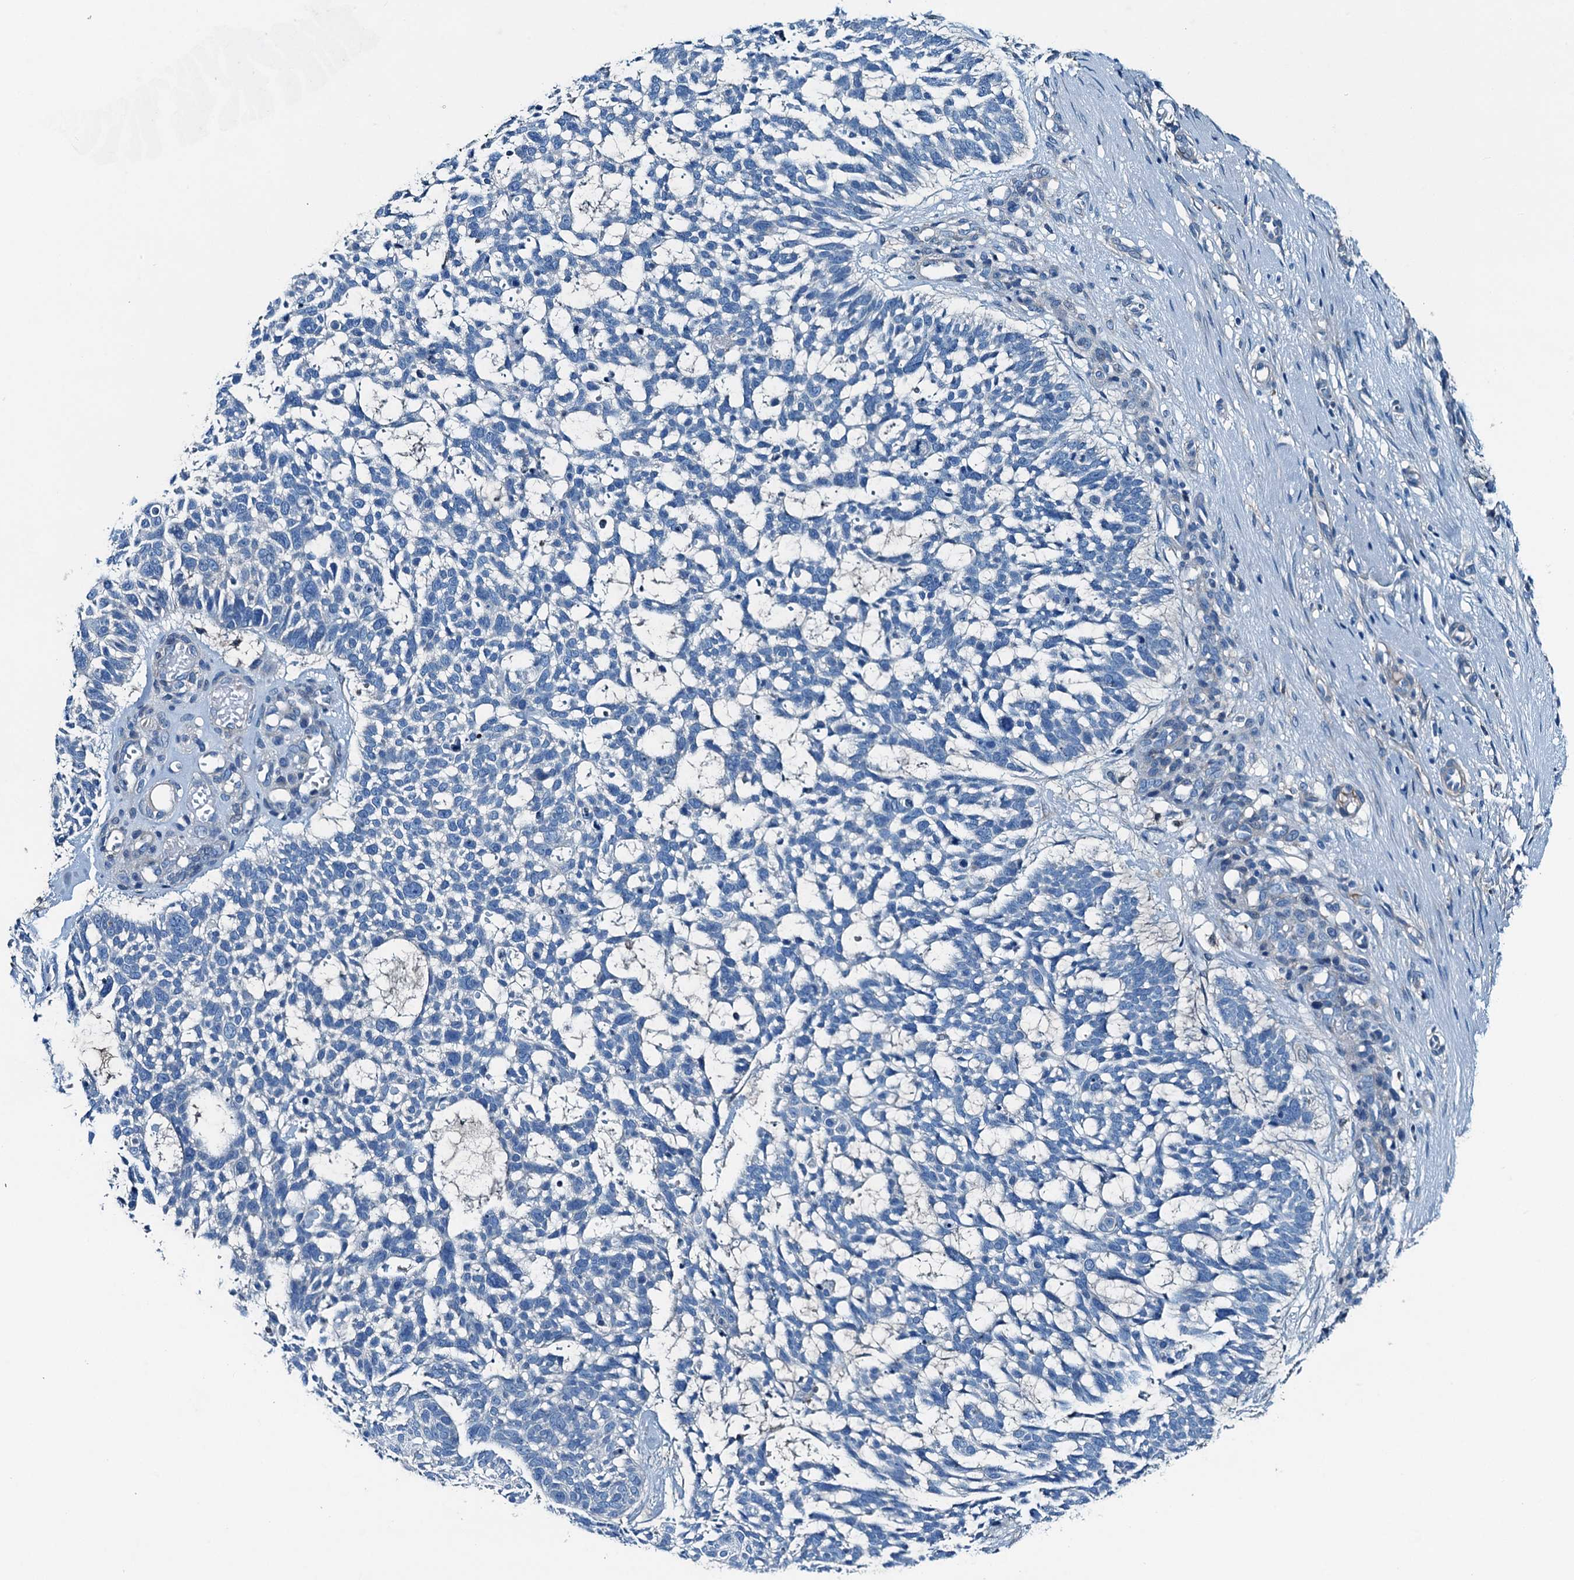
{"staining": {"intensity": "negative", "quantity": "none", "location": "none"}, "tissue": "skin cancer", "cell_type": "Tumor cells", "image_type": "cancer", "snomed": [{"axis": "morphology", "description": "Basal cell carcinoma"}, {"axis": "topography", "description": "Skin"}], "caption": "Immunohistochemical staining of human skin basal cell carcinoma demonstrates no significant staining in tumor cells.", "gene": "RAB3IL1", "patient": {"sex": "male", "age": 88}}